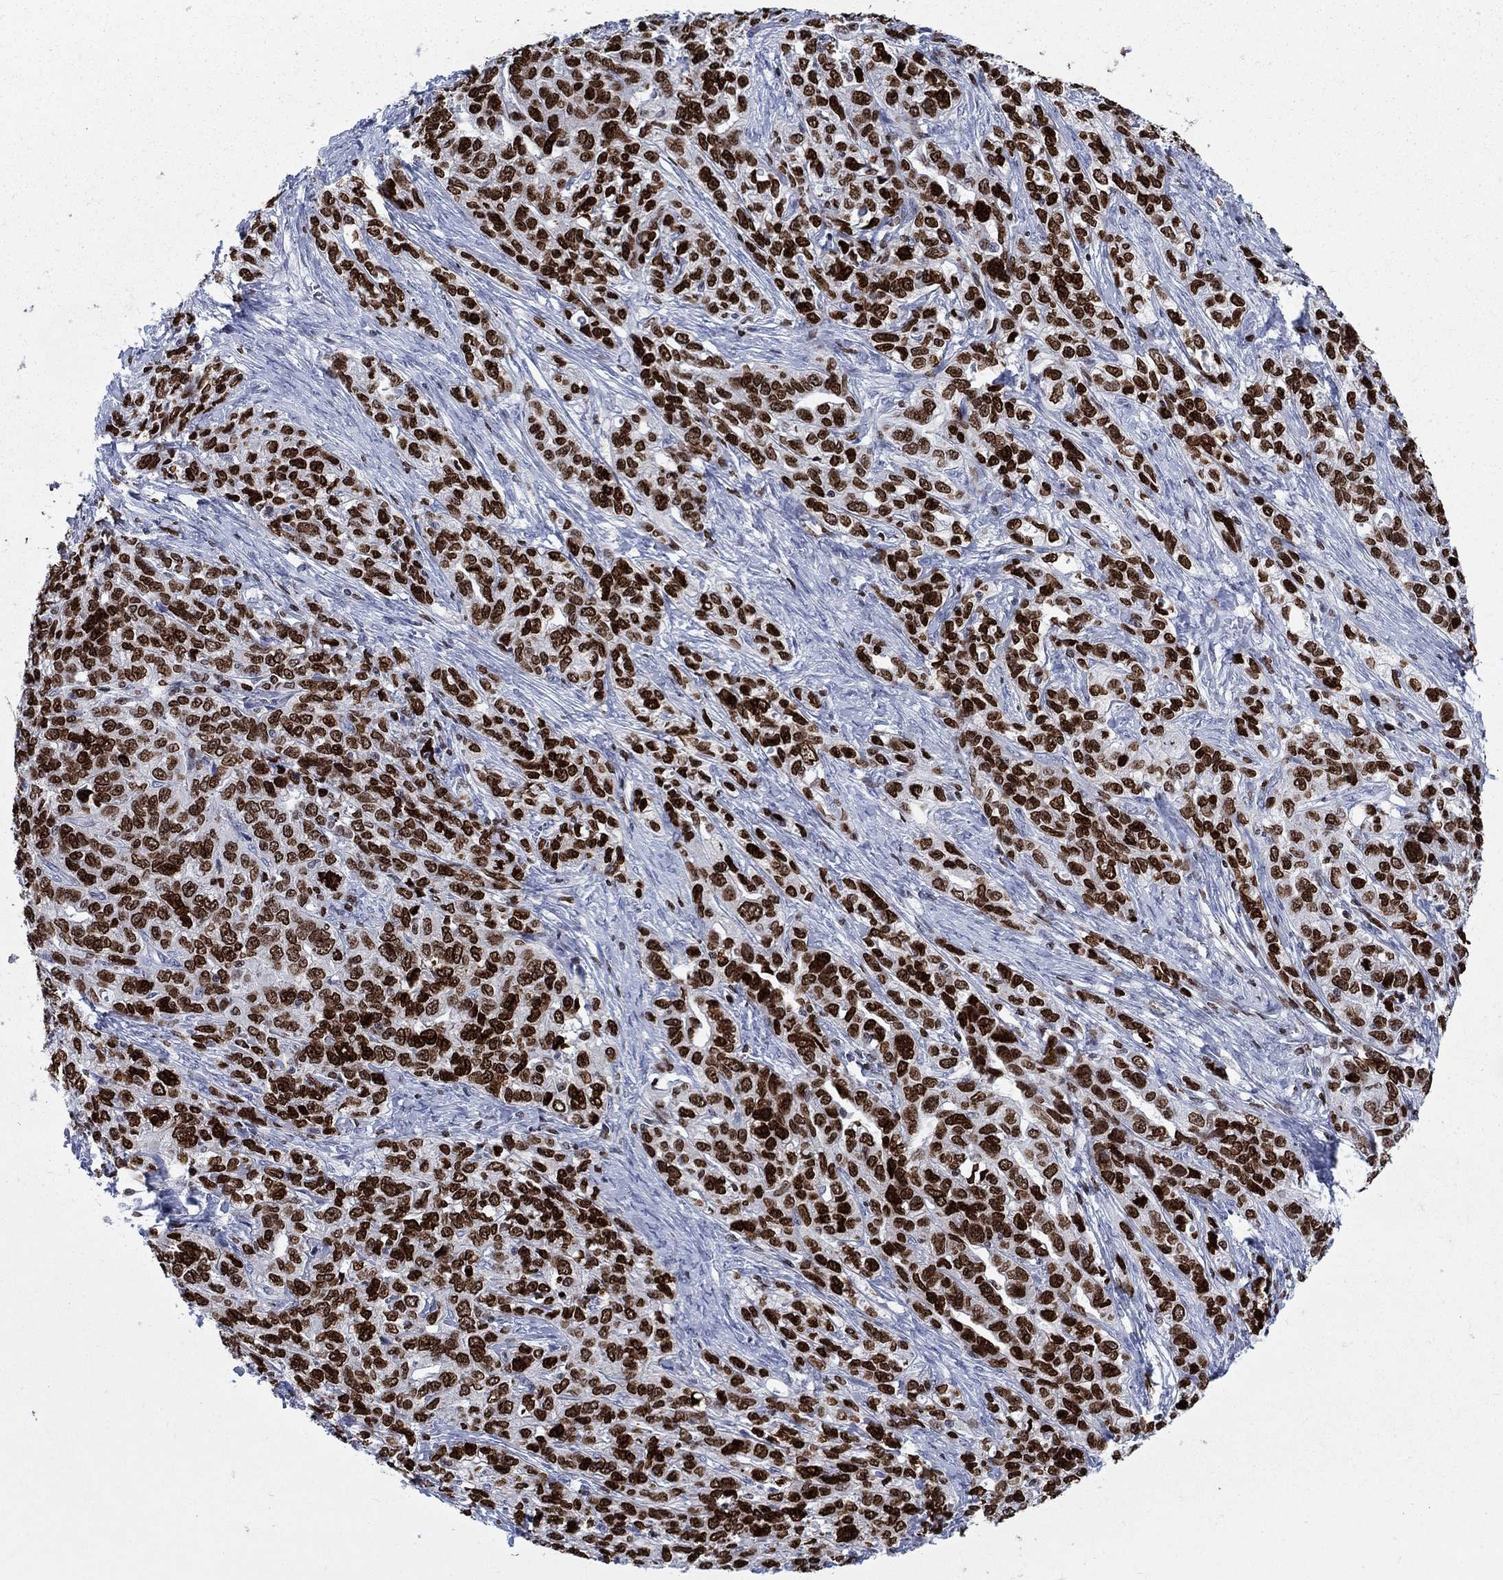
{"staining": {"intensity": "strong", "quantity": "25%-75%", "location": "nuclear"}, "tissue": "ovarian cancer", "cell_type": "Tumor cells", "image_type": "cancer", "snomed": [{"axis": "morphology", "description": "Cystadenocarcinoma, serous, NOS"}, {"axis": "topography", "description": "Ovary"}], "caption": "This histopathology image exhibits ovarian serous cystadenocarcinoma stained with immunohistochemistry to label a protein in brown. The nuclear of tumor cells show strong positivity for the protein. Nuclei are counter-stained blue.", "gene": "HMGA1", "patient": {"sex": "female", "age": 71}}